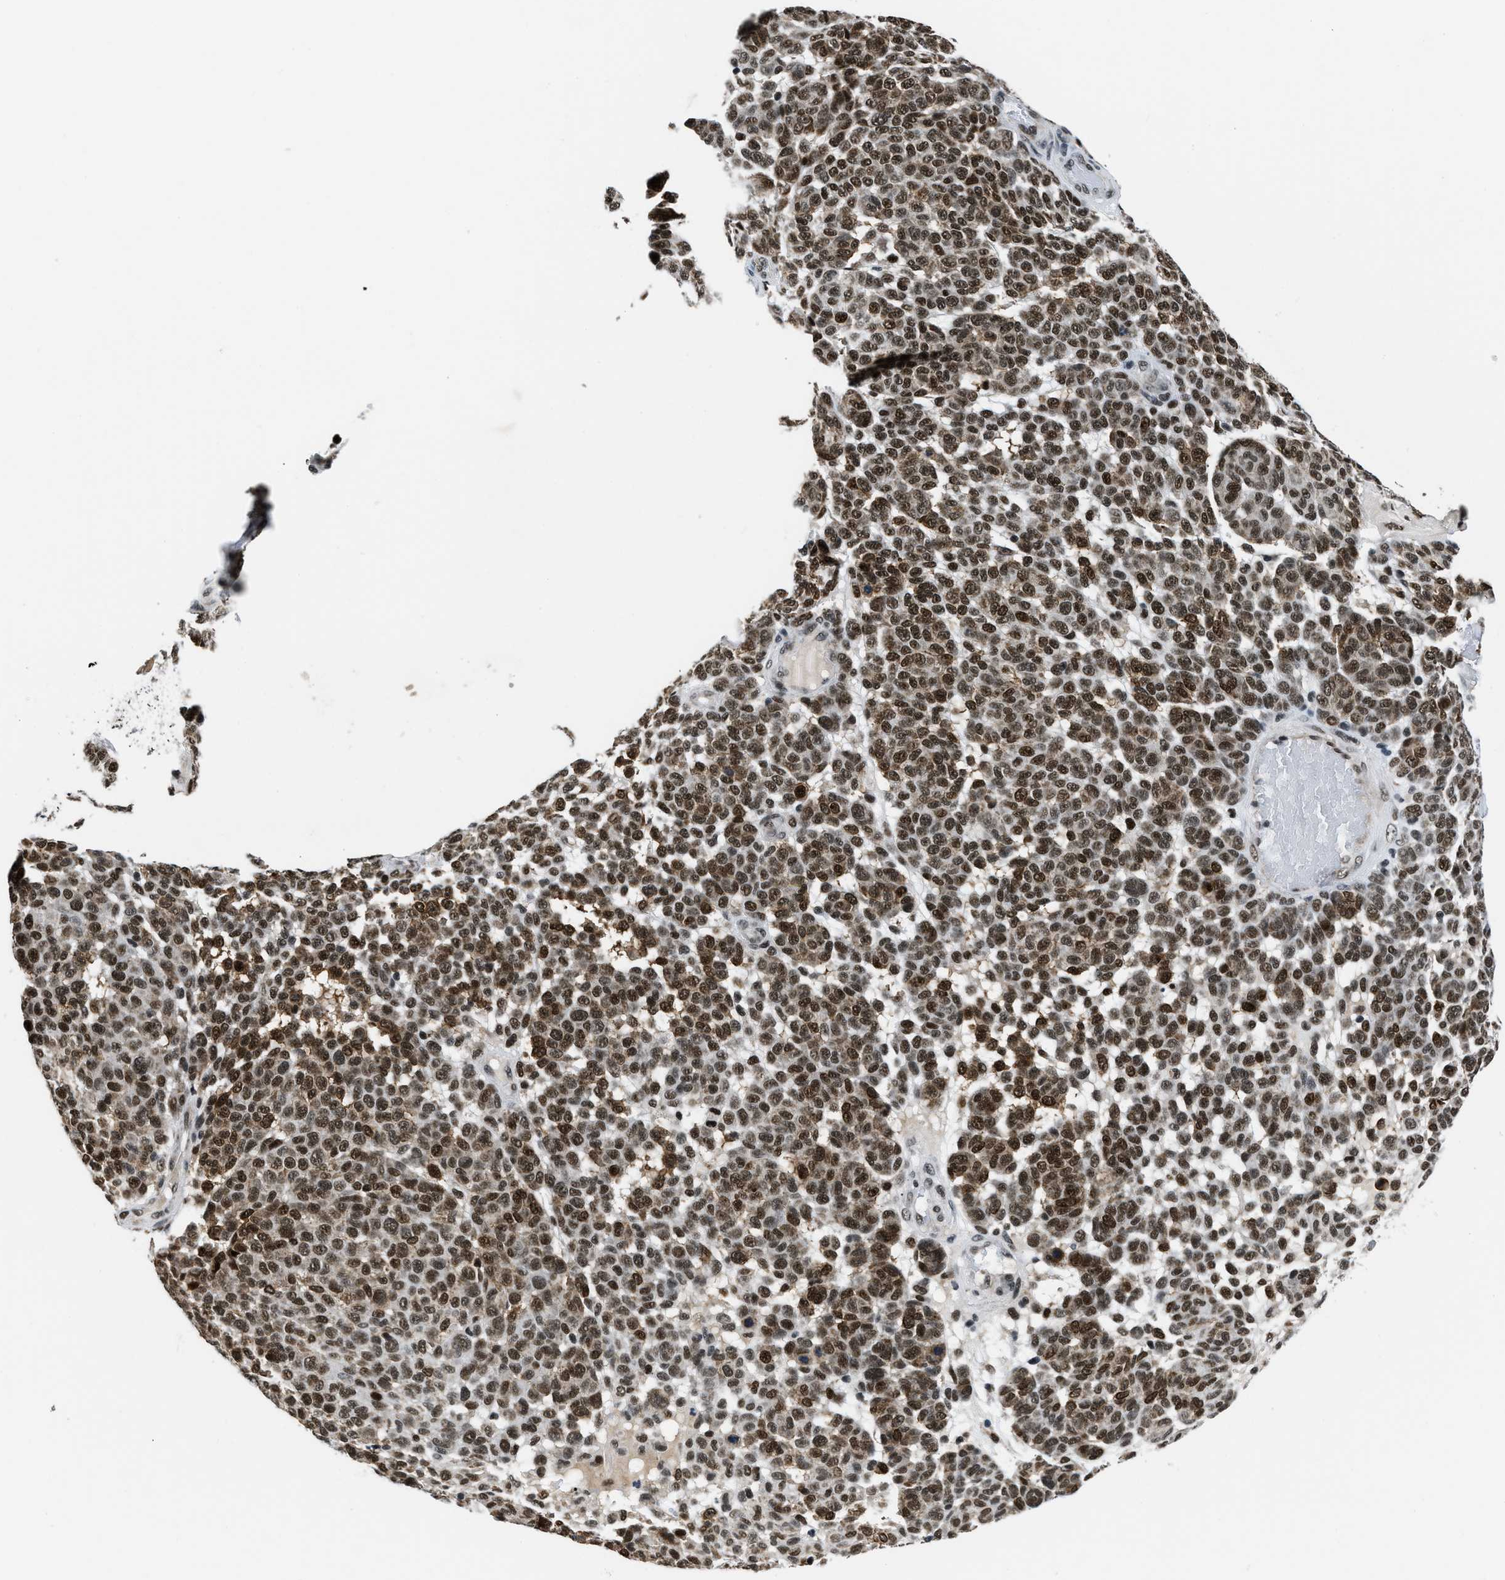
{"staining": {"intensity": "strong", "quantity": ">75%", "location": "nuclear"}, "tissue": "melanoma", "cell_type": "Tumor cells", "image_type": "cancer", "snomed": [{"axis": "morphology", "description": "Malignant melanoma, NOS"}, {"axis": "topography", "description": "Skin"}], "caption": "Melanoma was stained to show a protein in brown. There is high levels of strong nuclear expression in about >75% of tumor cells. The protein of interest is shown in brown color, while the nuclei are stained blue.", "gene": "KDM3B", "patient": {"sex": "male", "age": 59}}